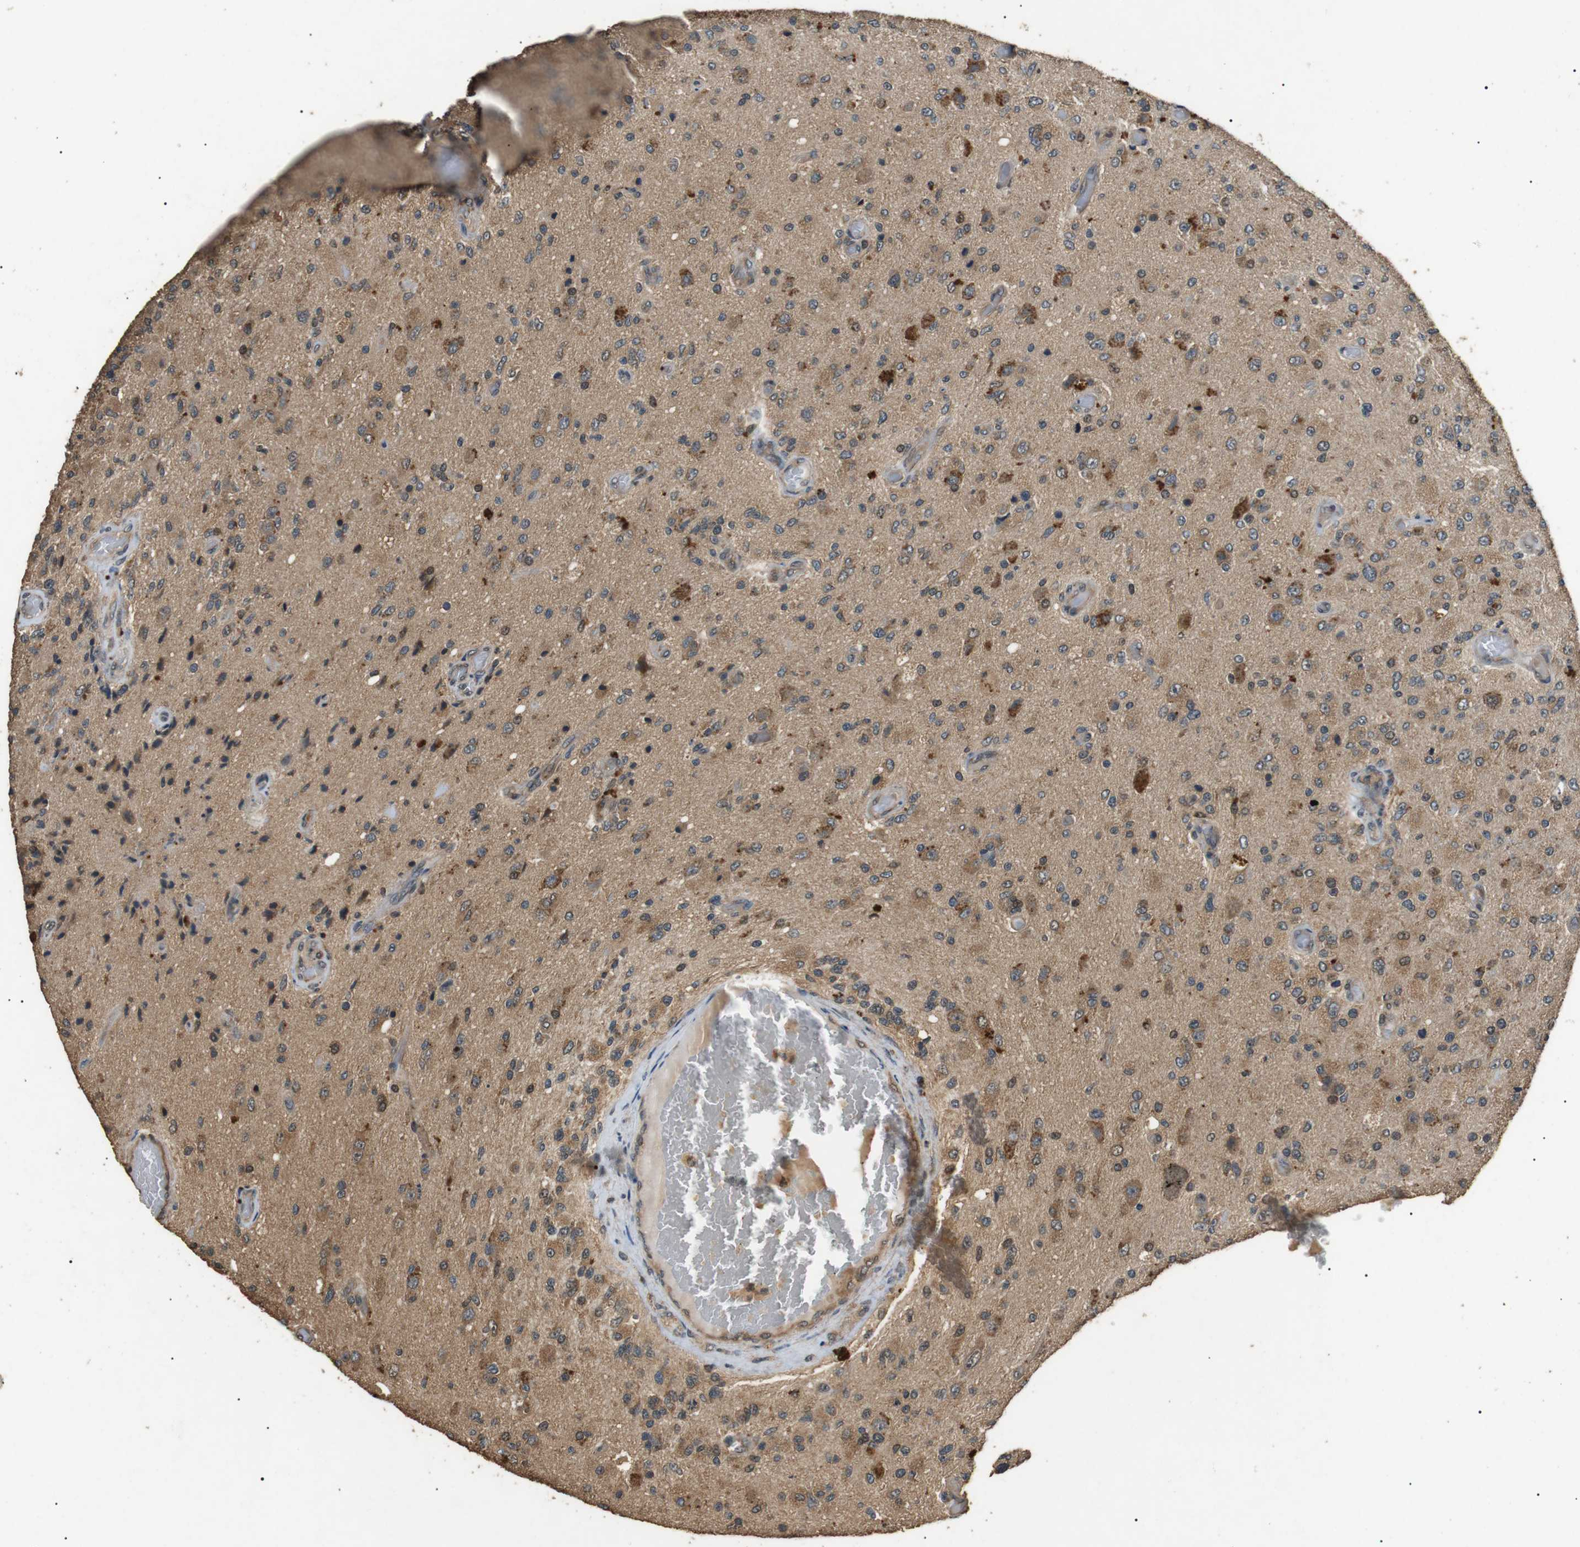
{"staining": {"intensity": "moderate", "quantity": ">75%", "location": "cytoplasmic/membranous"}, "tissue": "glioma", "cell_type": "Tumor cells", "image_type": "cancer", "snomed": [{"axis": "morphology", "description": "Normal tissue, NOS"}, {"axis": "morphology", "description": "Glioma, malignant, High grade"}, {"axis": "topography", "description": "Cerebral cortex"}], "caption": "Malignant glioma (high-grade) stained with a protein marker shows moderate staining in tumor cells.", "gene": "TBC1D15", "patient": {"sex": "male", "age": 77}}